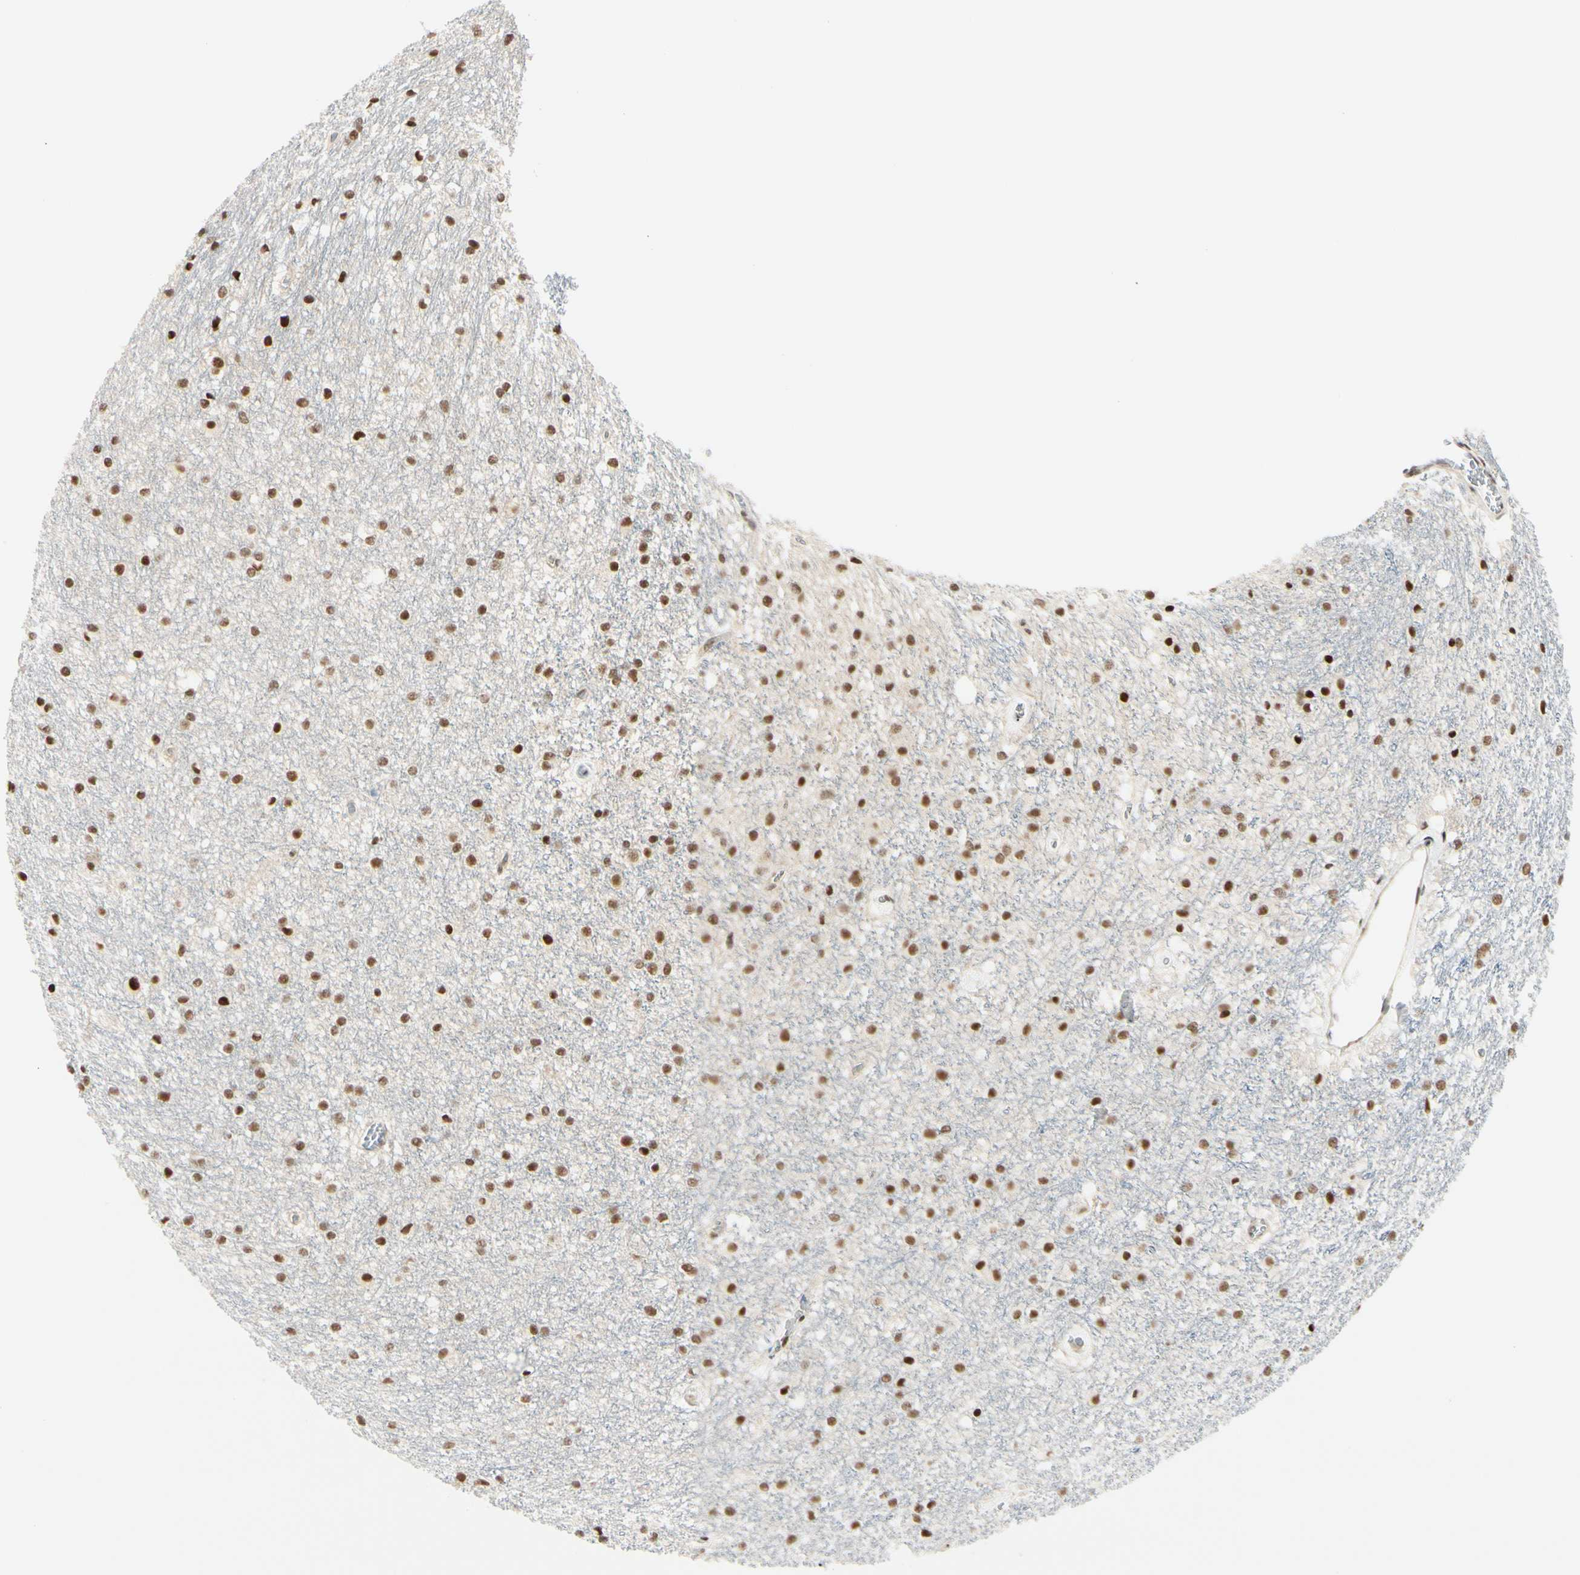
{"staining": {"intensity": "moderate", "quantity": ">75%", "location": "nuclear"}, "tissue": "caudate", "cell_type": "Glial cells", "image_type": "normal", "snomed": [{"axis": "morphology", "description": "Normal tissue, NOS"}, {"axis": "topography", "description": "Lateral ventricle wall"}], "caption": "This histopathology image exhibits immunohistochemistry staining of benign human caudate, with medium moderate nuclear staining in about >75% of glial cells.", "gene": "SUFU", "patient": {"sex": "female", "age": 19}}